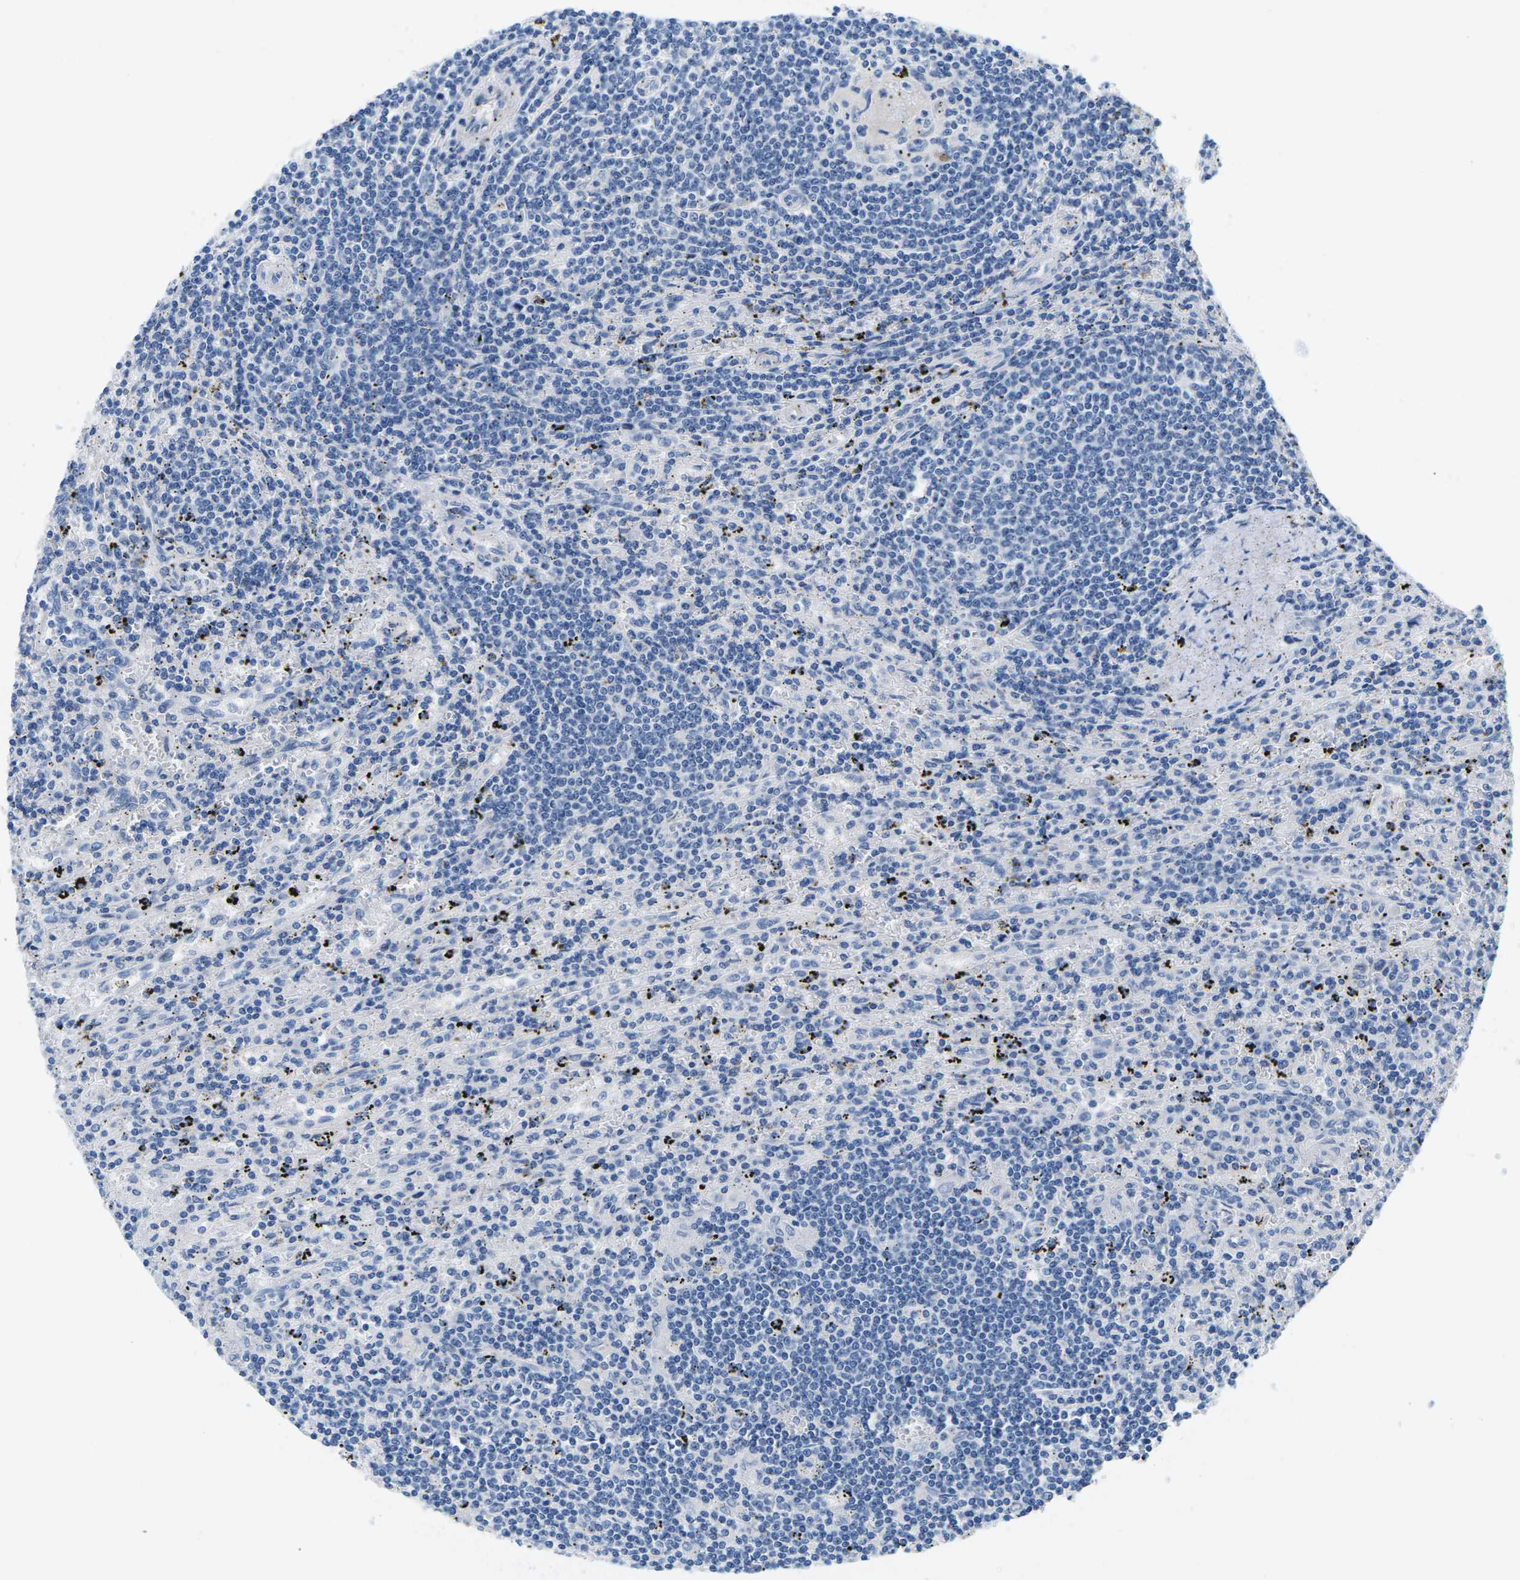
{"staining": {"intensity": "negative", "quantity": "none", "location": "none"}, "tissue": "lymphoma", "cell_type": "Tumor cells", "image_type": "cancer", "snomed": [{"axis": "morphology", "description": "Malignant lymphoma, non-Hodgkin's type, Low grade"}, {"axis": "topography", "description": "Spleen"}], "caption": "Tumor cells show no significant staining in malignant lymphoma, non-Hodgkin's type (low-grade).", "gene": "TSPAN2", "patient": {"sex": "male", "age": 76}}